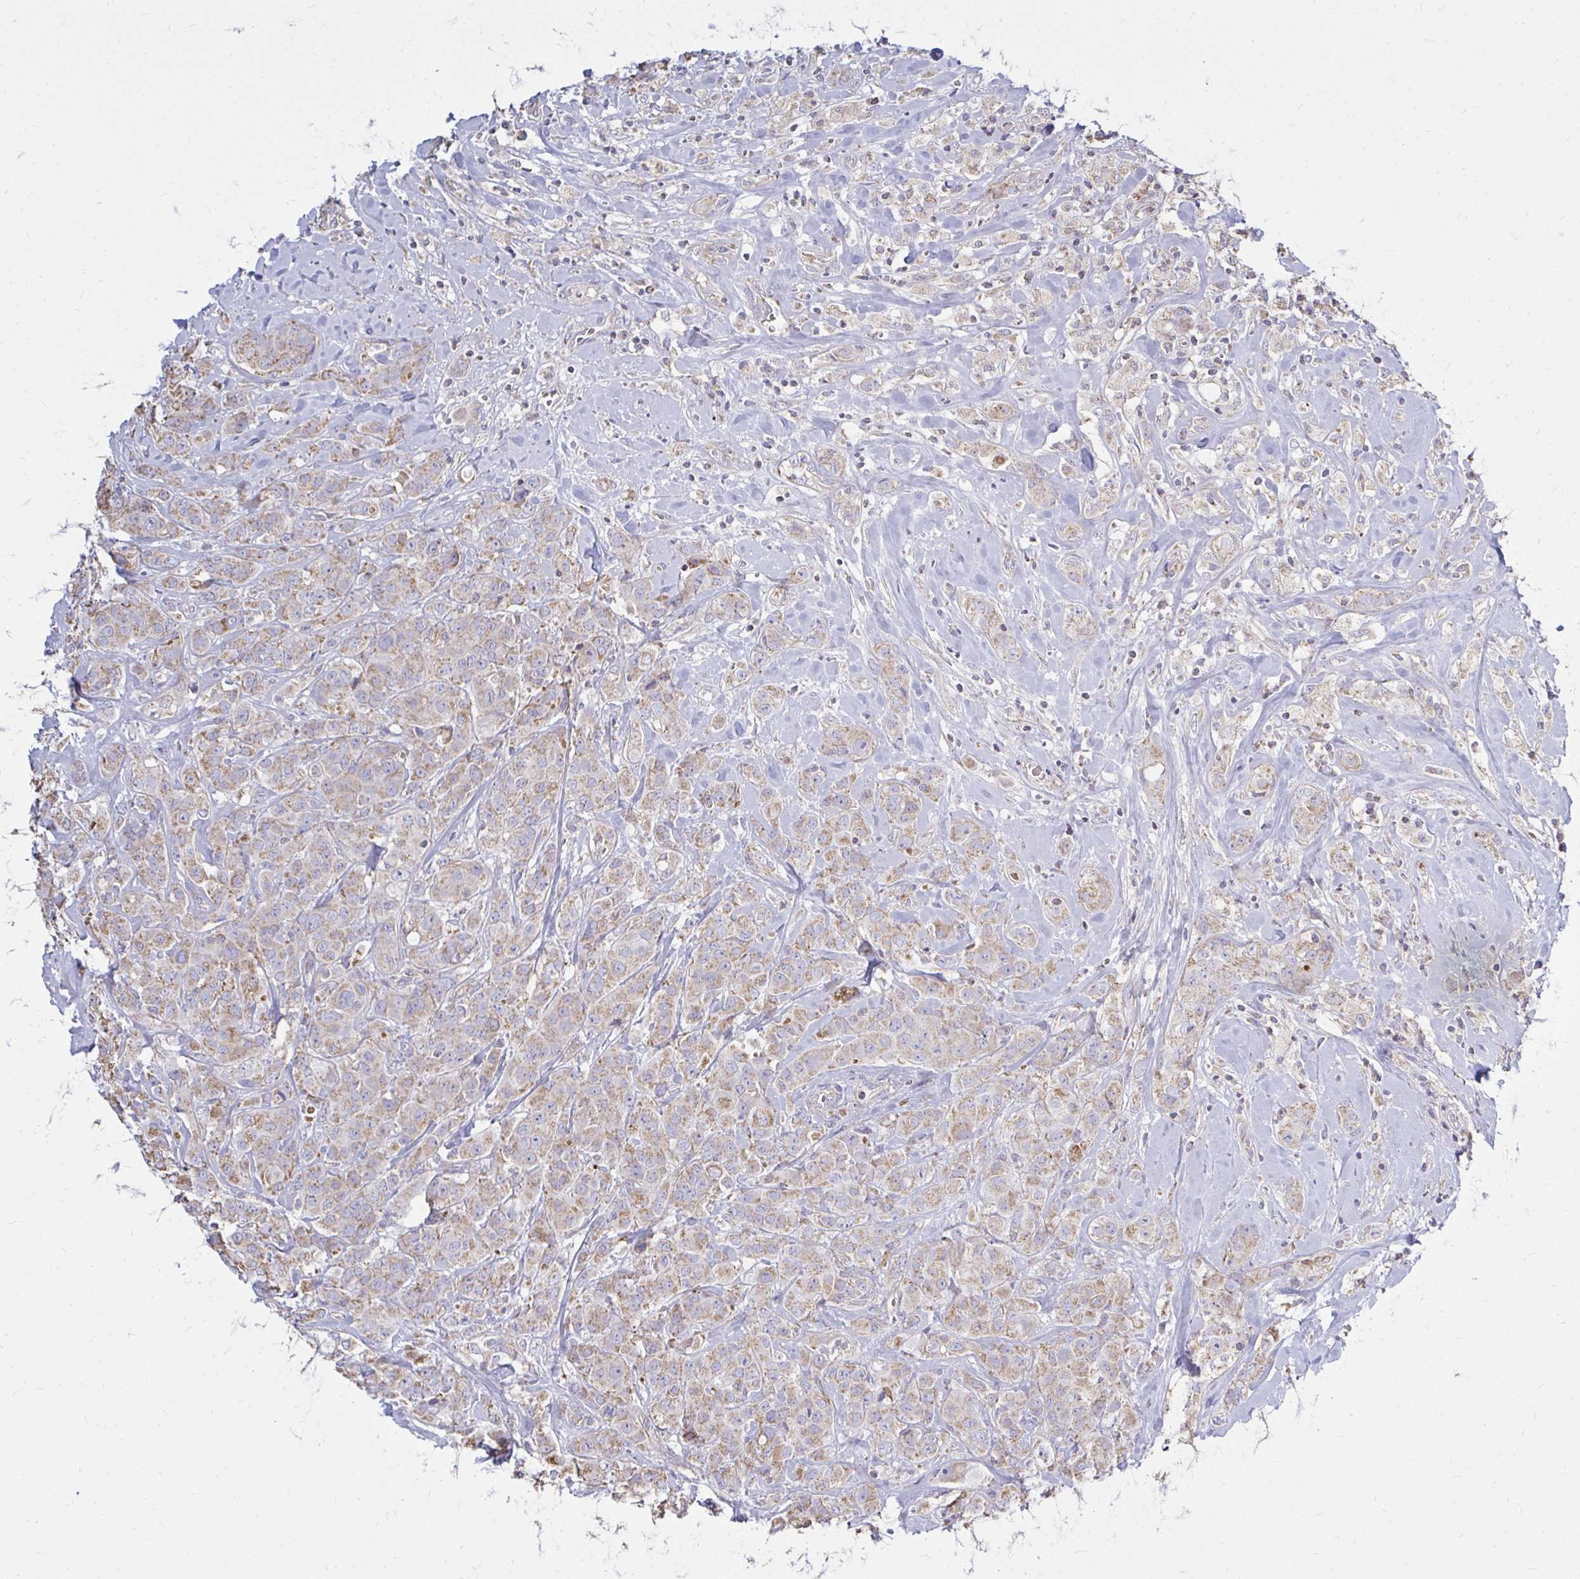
{"staining": {"intensity": "weak", "quantity": ">75%", "location": "cytoplasmic/membranous"}, "tissue": "breast cancer", "cell_type": "Tumor cells", "image_type": "cancer", "snomed": [{"axis": "morphology", "description": "Normal tissue, NOS"}, {"axis": "morphology", "description": "Duct carcinoma"}, {"axis": "topography", "description": "Breast"}], "caption": "Breast intraductal carcinoma stained with immunohistochemistry (IHC) exhibits weak cytoplasmic/membranous positivity in about >75% of tumor cells. The staining was performed using DAB to visualize the protein expression in brown, while the nuclei were stained in blue with hematoxylin (Magnification: 20x).", "gene": "OR10R2", "patient": {"sex": "female", "age": 43}}